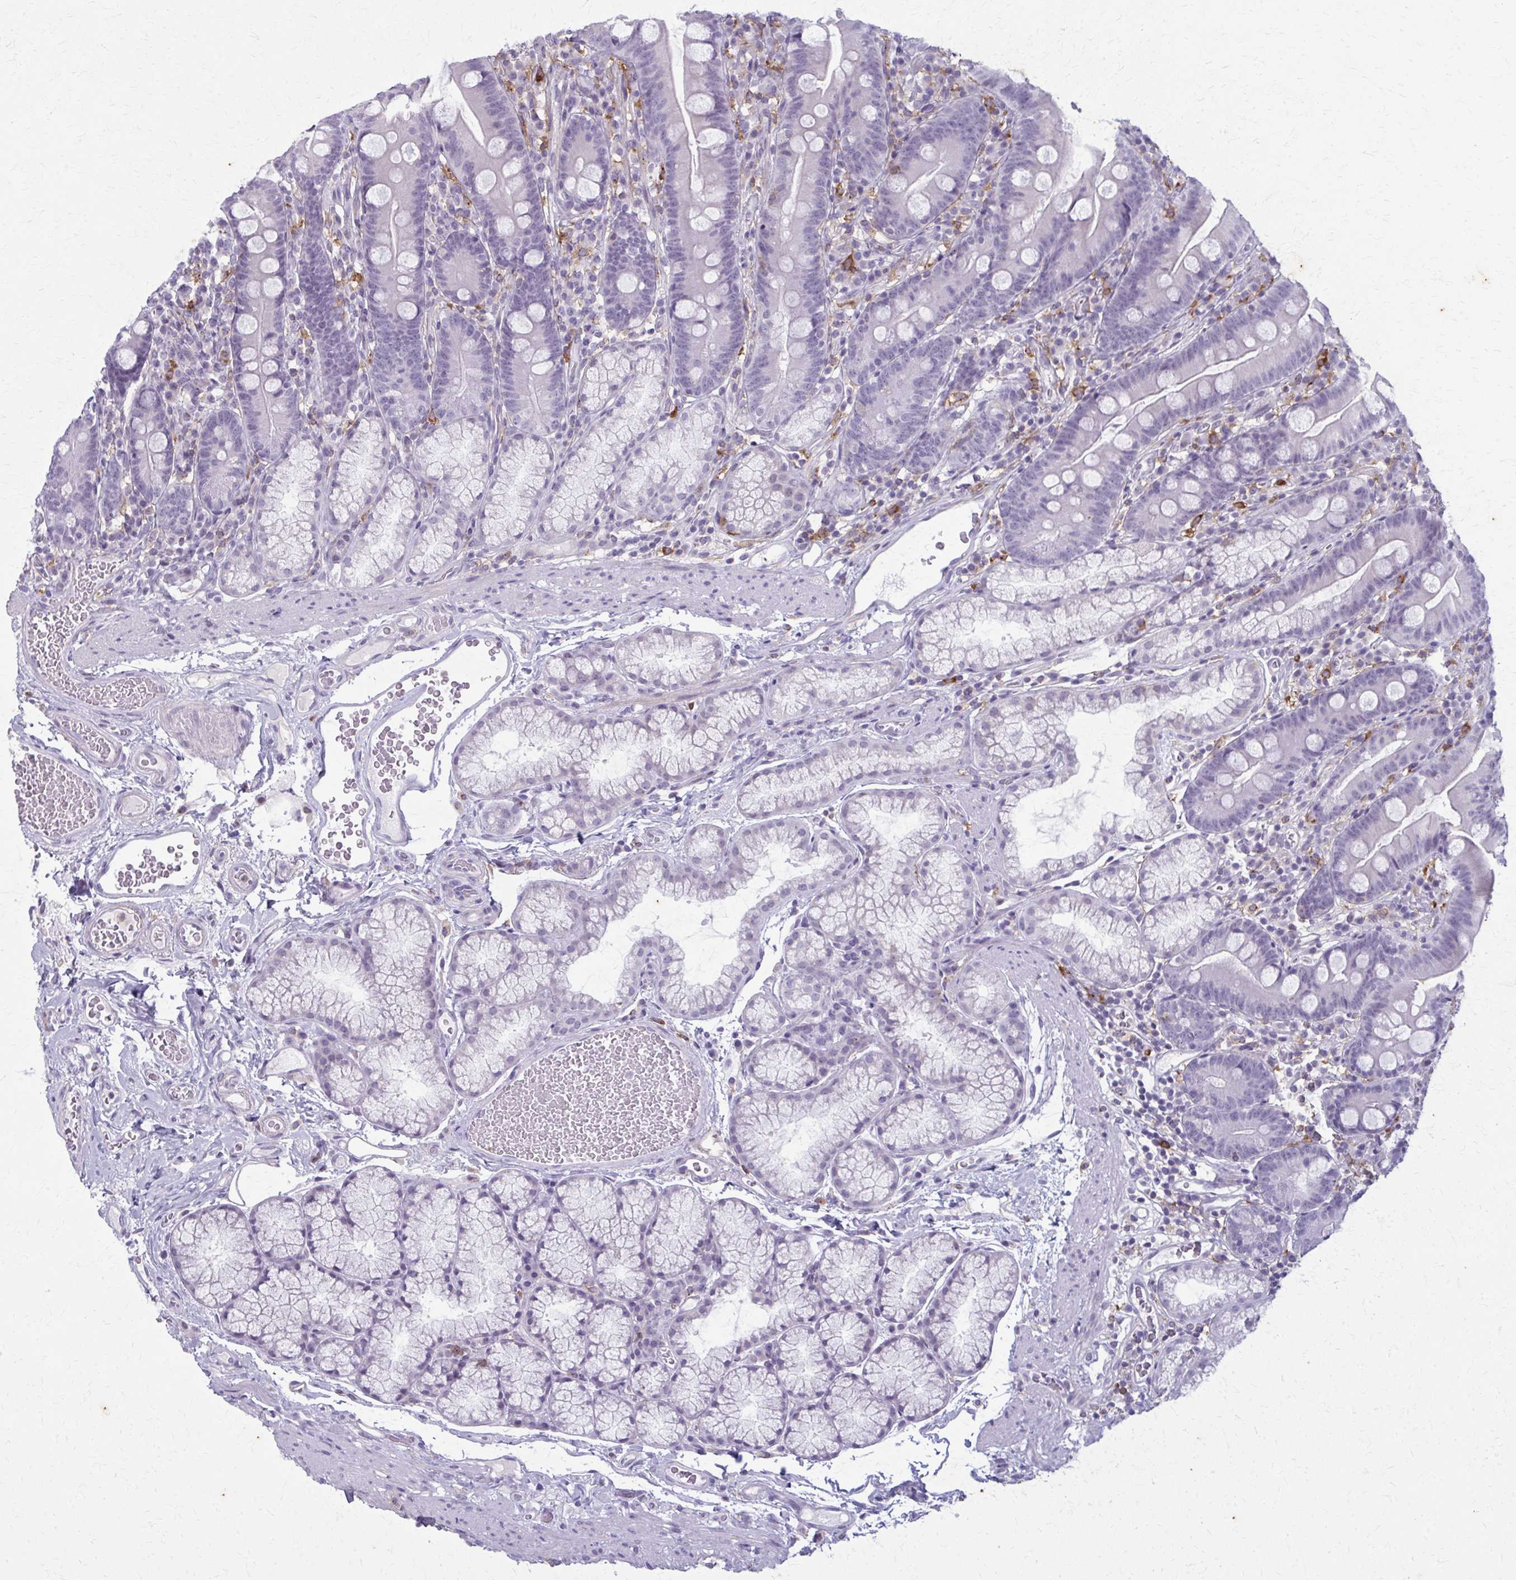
{"staining": {"intensity": "negative", "quantity": "none", "location": "none"}, "tissue": "duodenum", "cell_type": "Glandular cells", "image_type": "normal", "snomed": [{"axis": "morphology", "description": "Normal tissue, NOS"}, {"axis": "topography", "description": "Duodenum"}], "caption": "The IHC histopathology image has no significant positivity in glandular cells of duodenum. Nuclei are stained in blue.", "gene": "CARD9", "patient": {"sex": "female", "age": 67}}